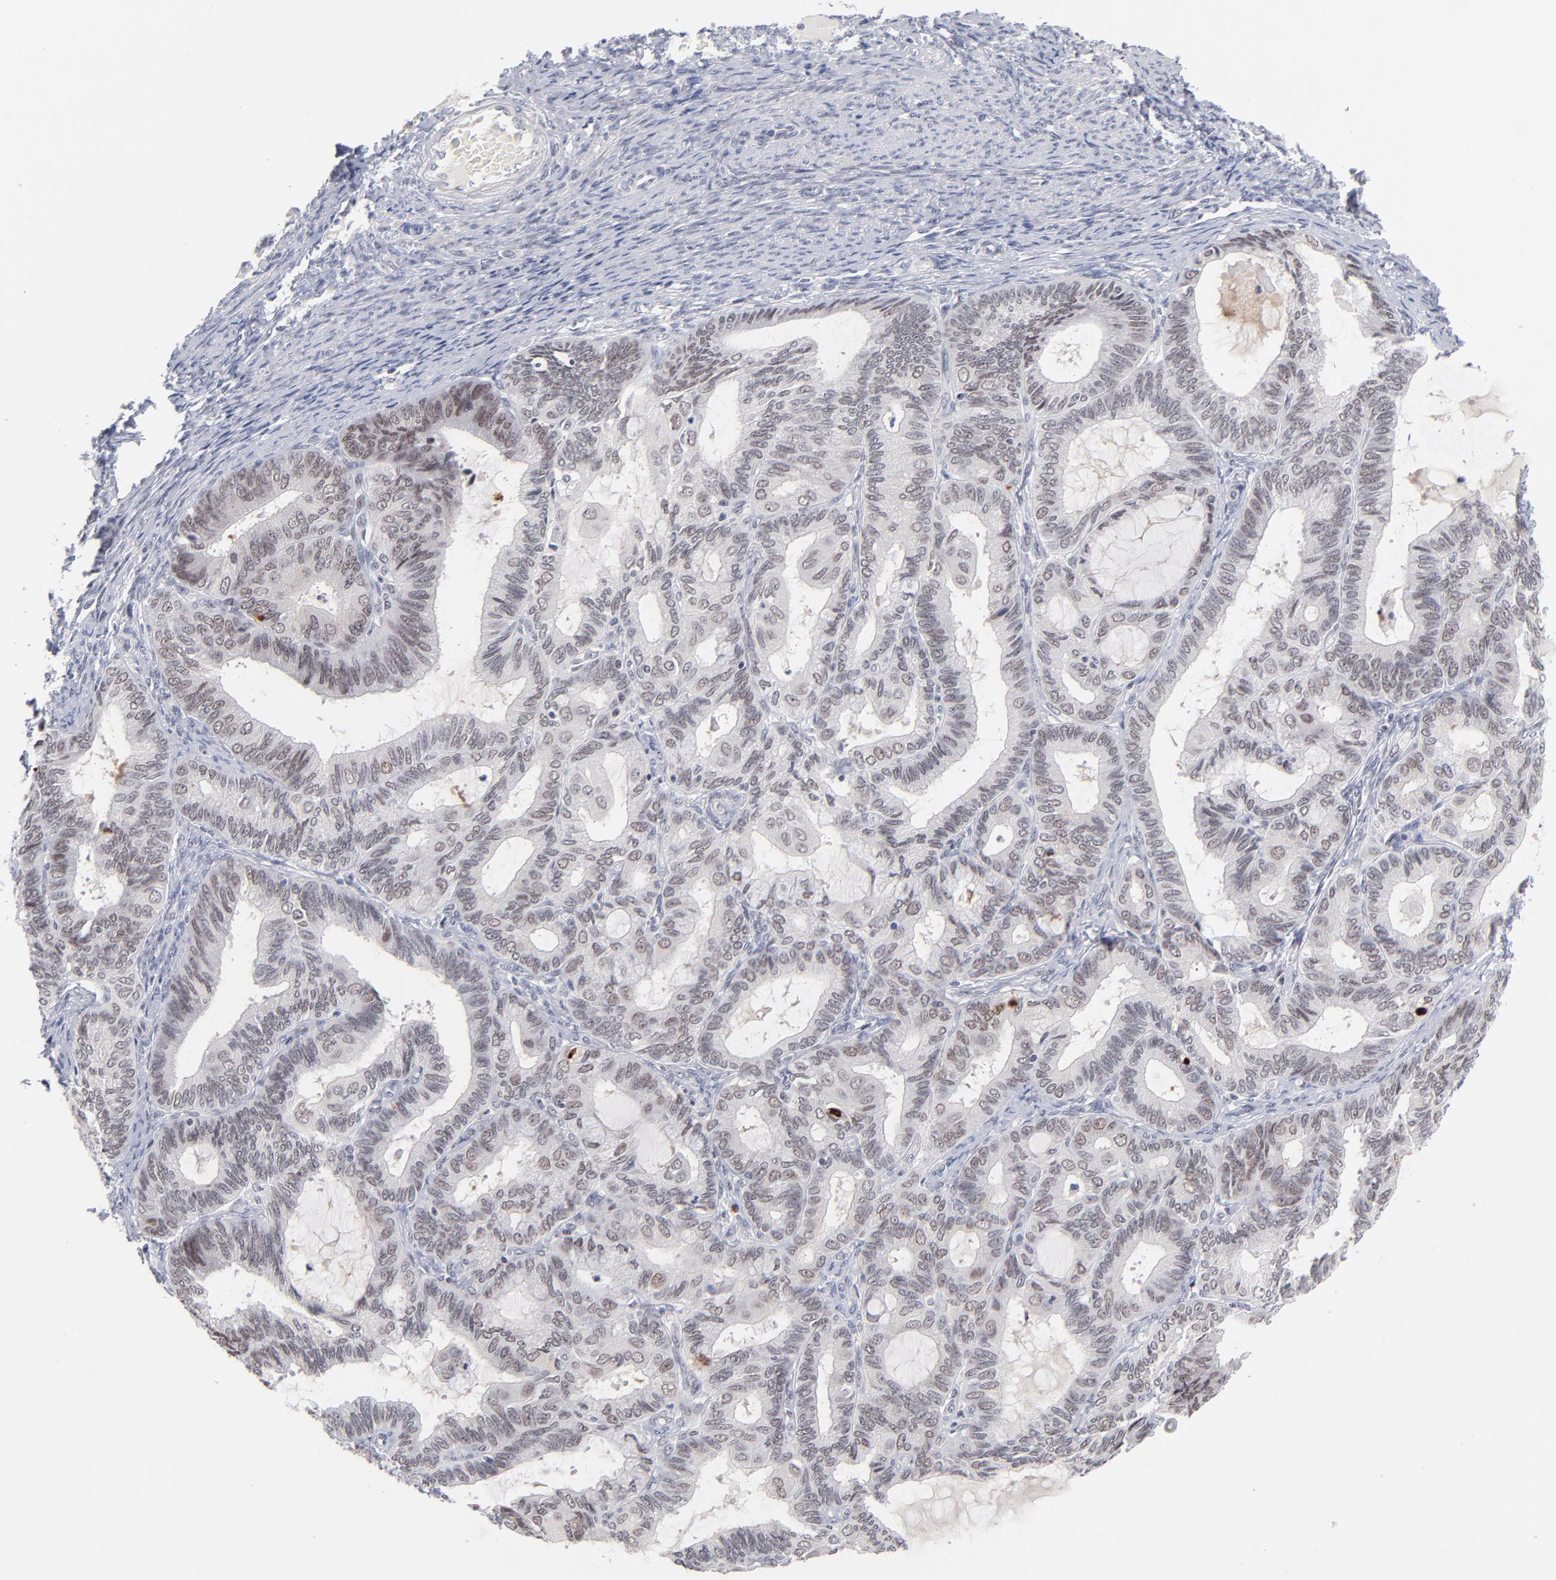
{"staining": {"intensity": "weak", "quantity": "25%-75%", "location": "nuclear"}, "tissue": "endometrial cancer", "cell_type": "Tumor cells", "image_type": "cancer", "snomed": [{"axis": "morphology", "description": "Adenocarcinoma, NOS"}, {"axis": "topography", "description": "Endometrium"}], "caption": "Immunohistochemistry image of human endometrial cancer stained for a protein (brown), which demonstrates low levels of weak nuclear positivity in about 25%-75% of tumor cells.", "gene": "PARP1", "patient": {"sex": "female", "age": 63}}